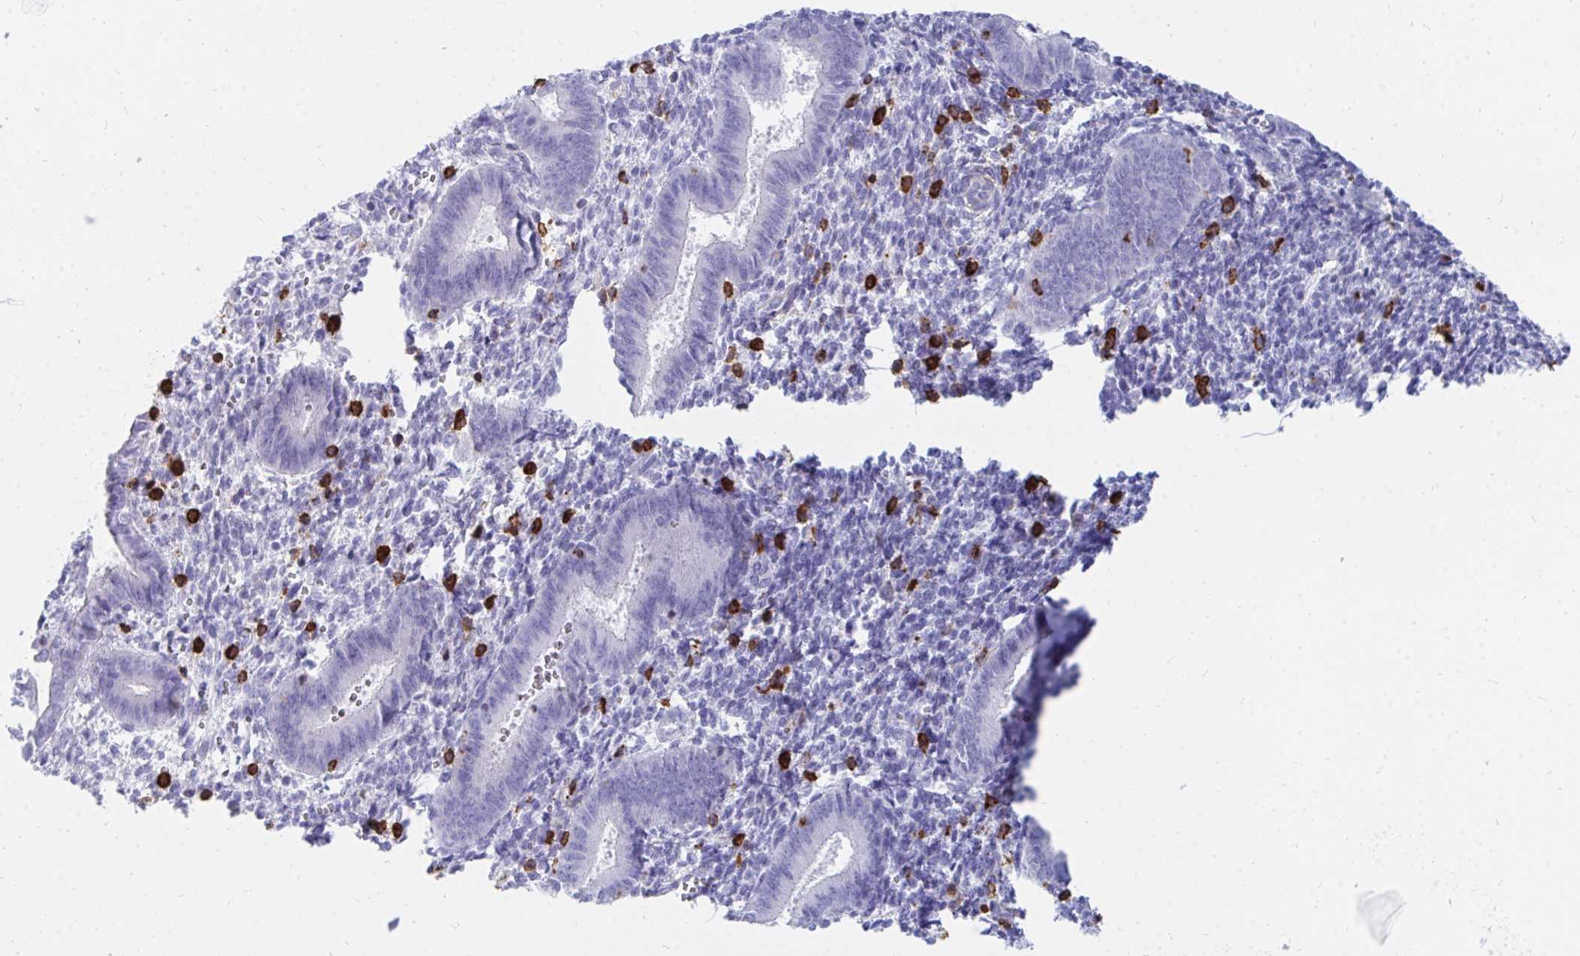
{"staining": {"intensity": "negative", "quantity": "none", "location": "none"}, "tissue": "endometrium", "cell_type": "Cells in endometrial stroma", "image_type": "normal", "snomed": [{"axis": "morphology", "description": "Normal tissue, NOS"}, {"axis": "topography", "description": "Endometrium"}], "caption": "Benign endometrium was stained to show a protein in brown. There is no significant staining in cells in endometrial stroma. The staining is performed using DAB brown chromogen with nuclei counter-stained in using hematoxylin.", "gene": "CD7", "patient": {"sex": "female", "age": 25}}